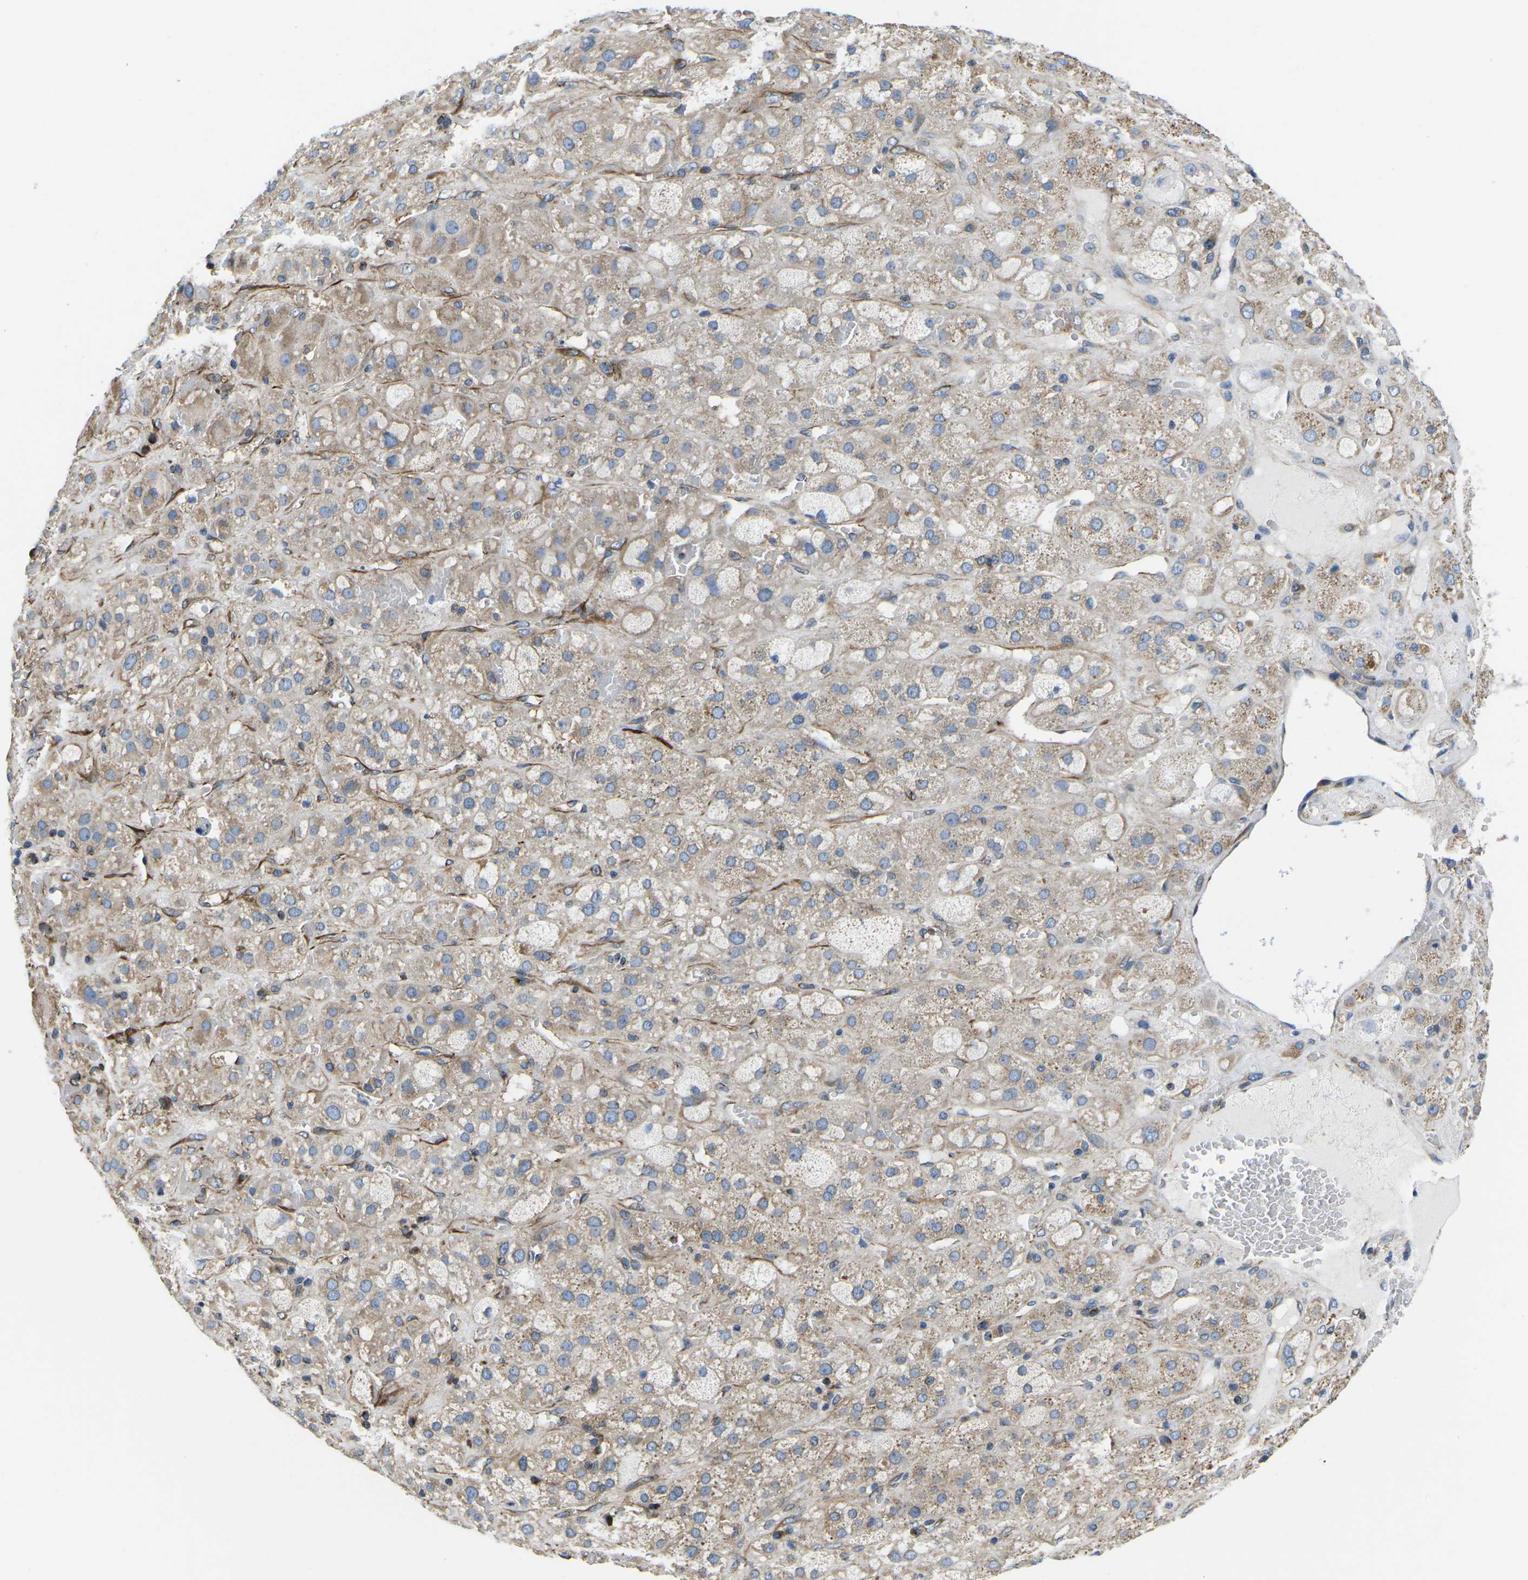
{"staining": {"intensity": "moderate", "quantity": ">75%", "location": "cytoplasmic/membranous"}, "tissue": "adrenal gland", "cell_type": "Glandular cells", "image_type": "normal", "snomed": [{"axis": "morphology", "description": "Normal tissue, NOS"}, {"axis": "topography", "description": "Adrenal gland"}], "caption": "This photomicrograph demonstrates IHC staining of unremarkable human adrenal gland, with medium moderate cytoplasmic/membranous positivity in about >75% of glandular cells.", "gene": "TMEFF2", "patient": {"sex": "female", "age": 47}}